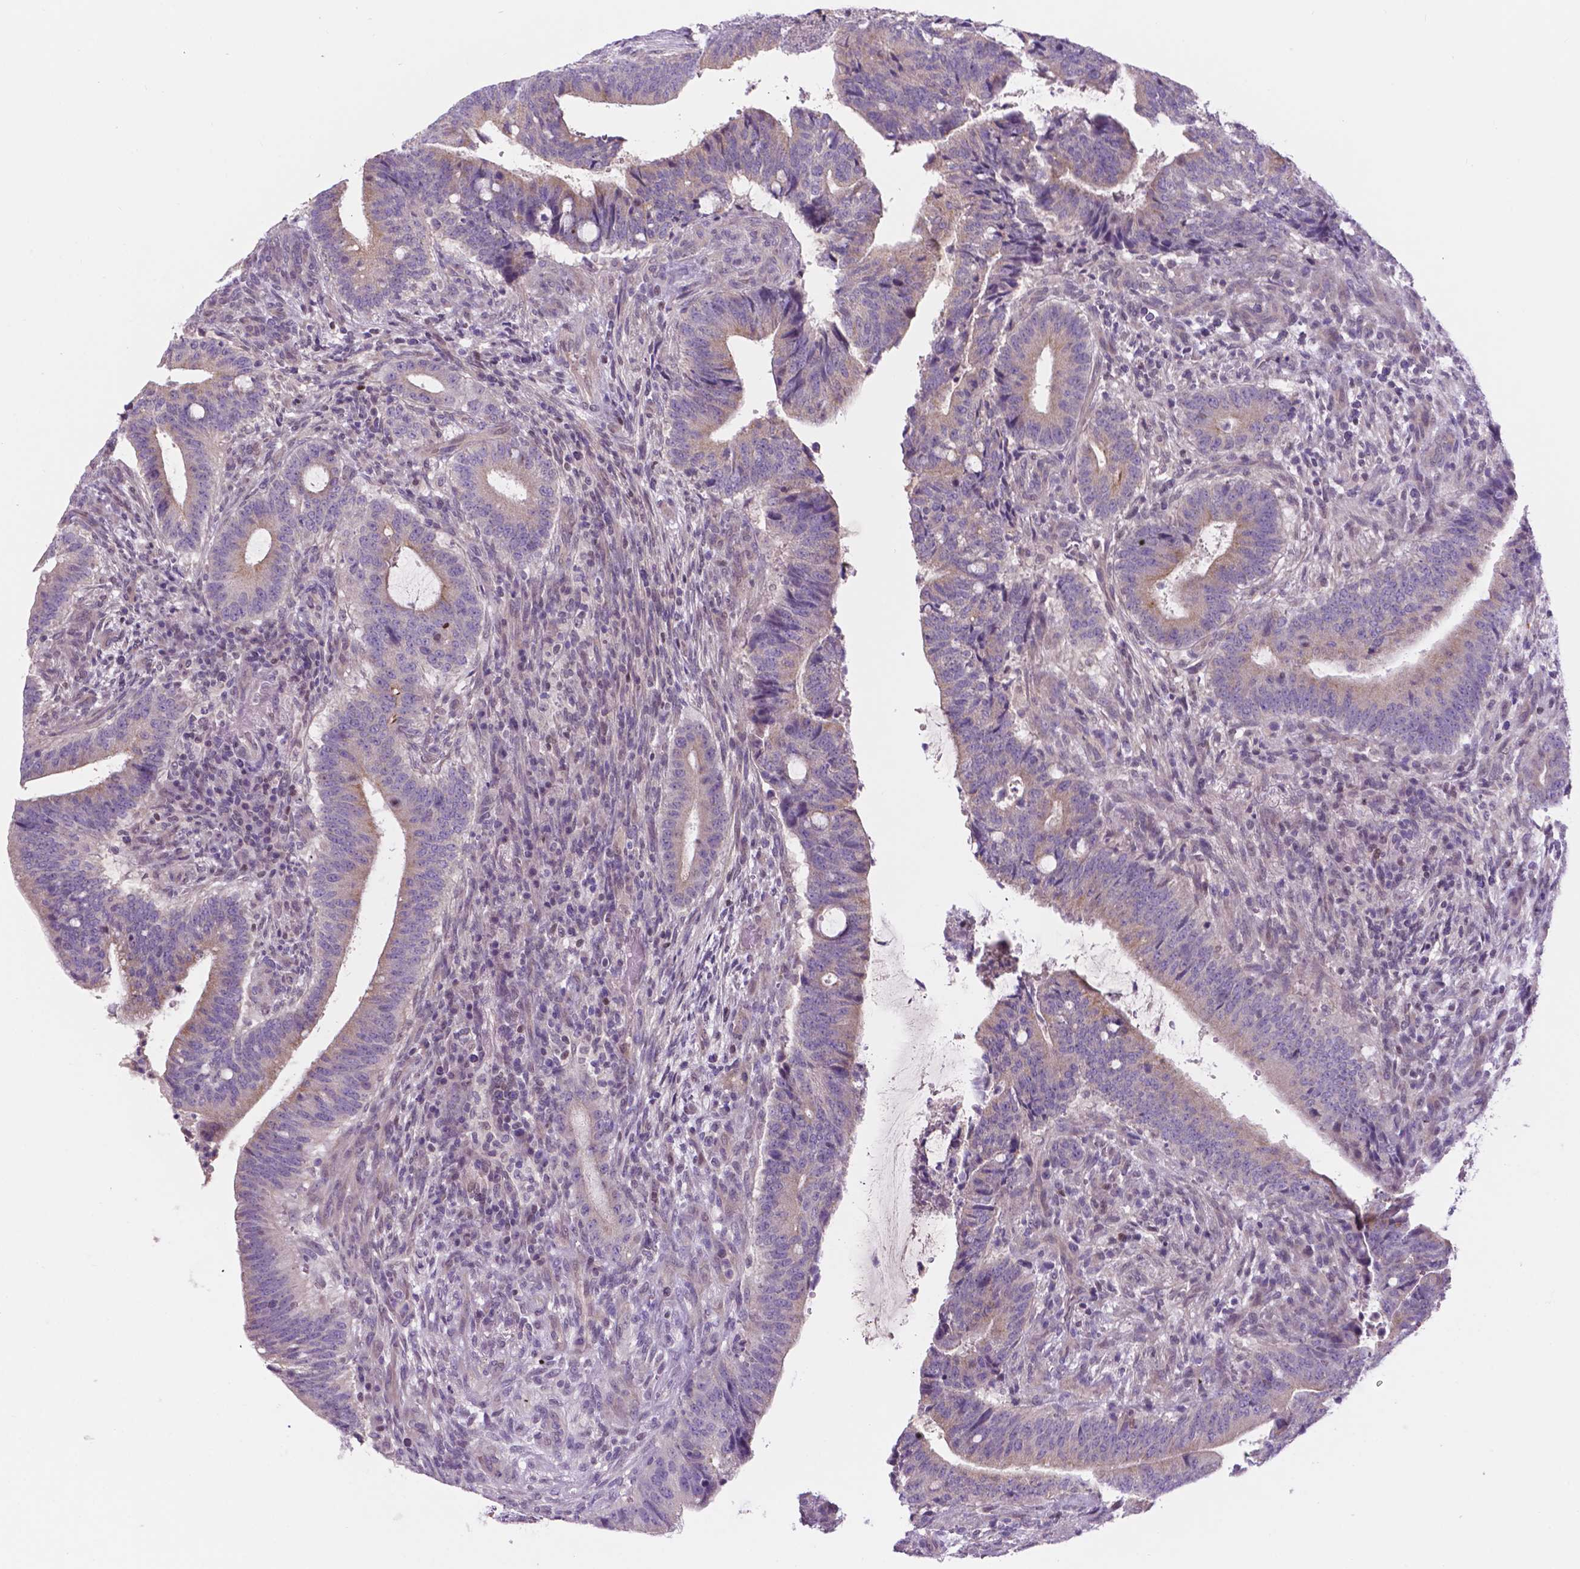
{"staining": {"intensity": "weak", "quantity": "25%-75%", "location": "cytoplasmic/membranous"}, "tissue": "colorectal cancer", "cell_type": "Tumor cells", "image_type": "cancer", "snomed": [{"axis": "morphology", "description": "Adenocarcinoma, NOS"}, {"axis": "topography", "description": "Colon"}], "caption": "The immunohistochemical stain shows weak cytoplasmic/membranous expression in tumor cells of adenocarcinoma (colorectal) tissue.", "gene": "FAM50B", "patient": {"sex": "female", "age": 43}}